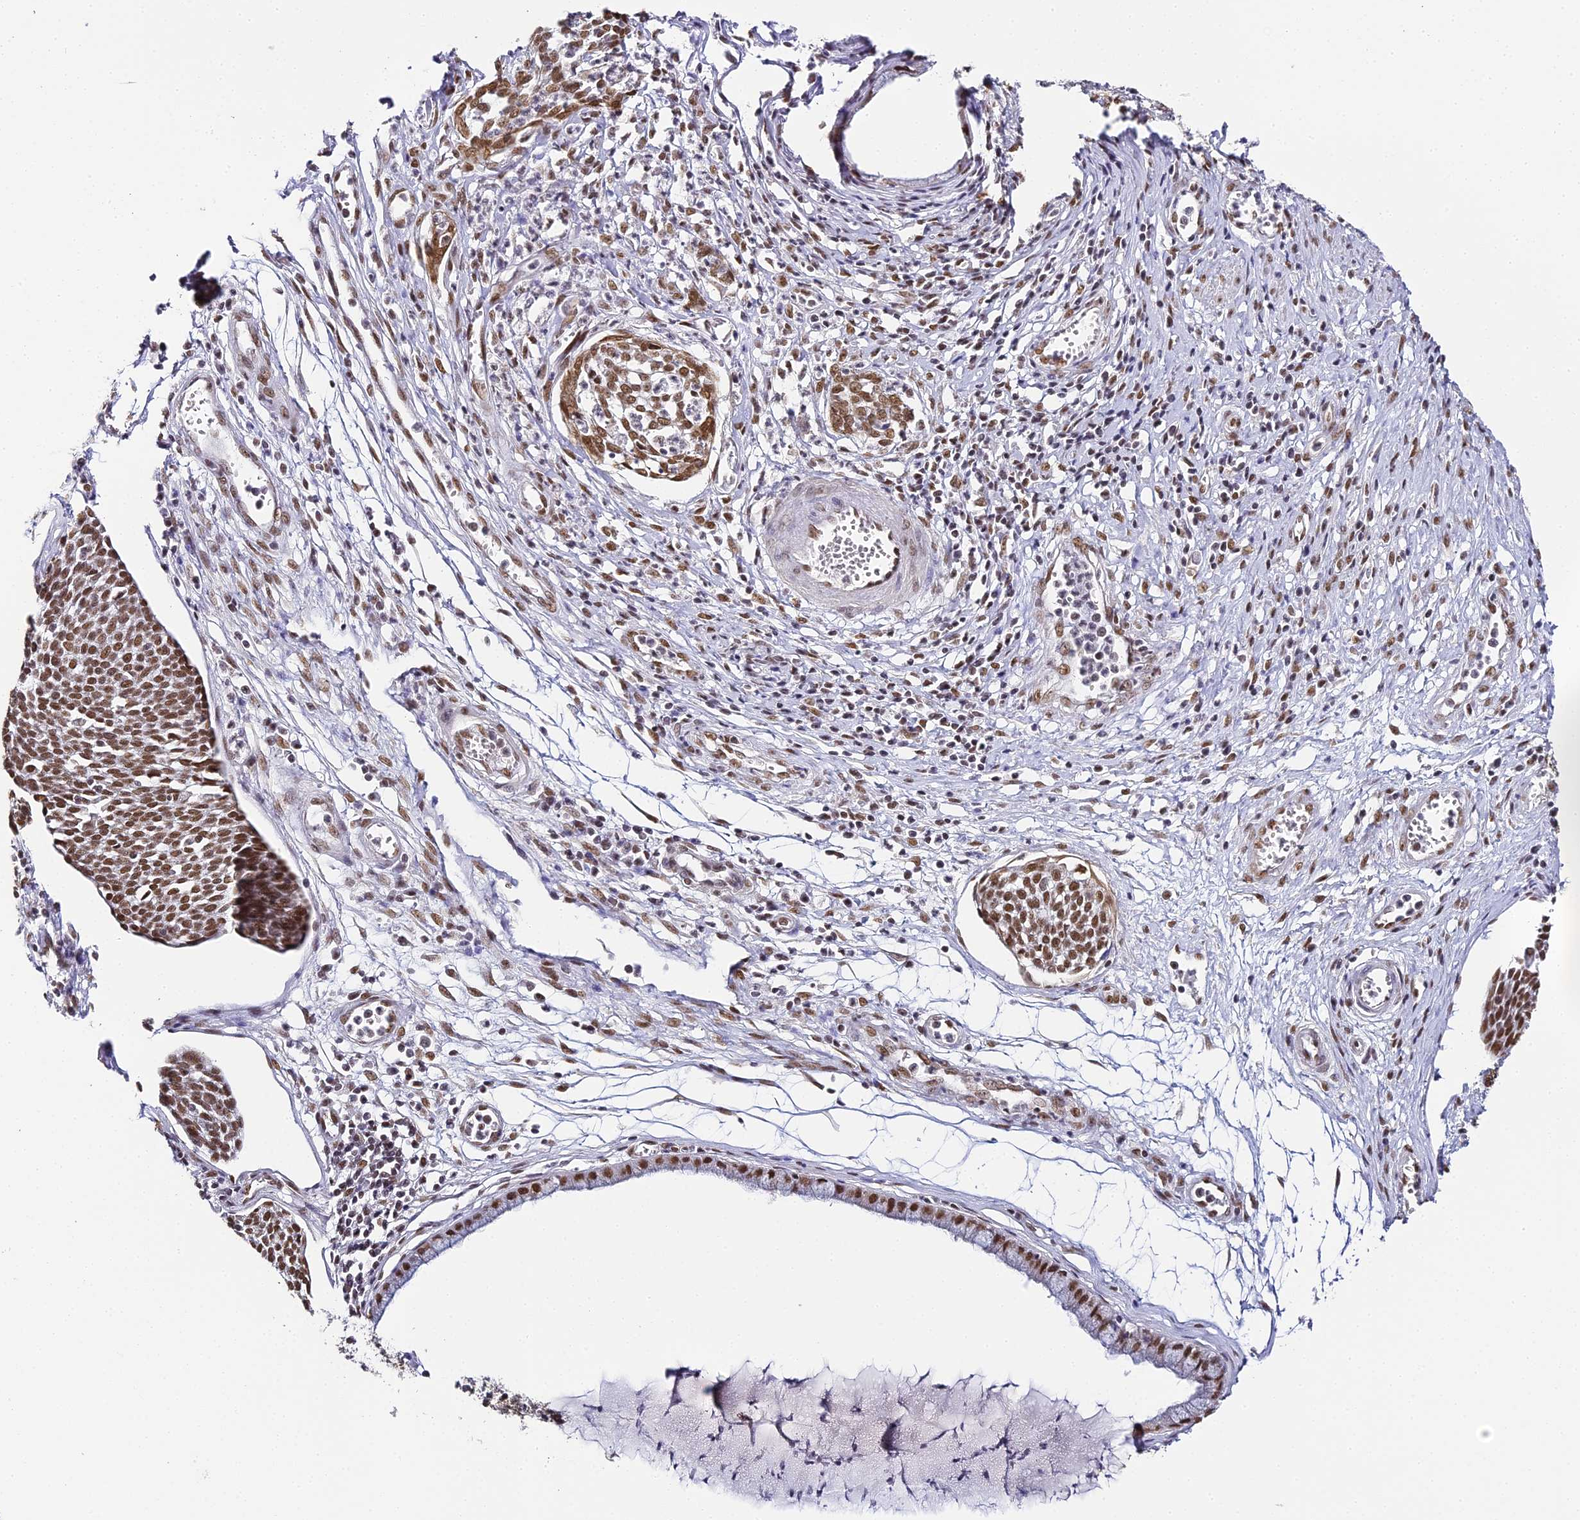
{"staining": {"intensity": "moderate", "quantity": ">75%", "location": "nuclear"}, "tissue": "cervical cancer", "cell_type": "Tumor cells", "image_type": "cancer", "snomed": [{"axis": "morphology", "description": "Squamous cell carcinoma, NOS"}, {"axis": "topography", "description": "Cervix"}], "caption": "Brown immunohistochemical staining in human cervical cancer (squamous cell carcinoma) displays moderate nuclear expression in approximately >75% of tumor cells.", "gene": "HNRNPA1", "patient": {"sex": "female", "age": 34}}